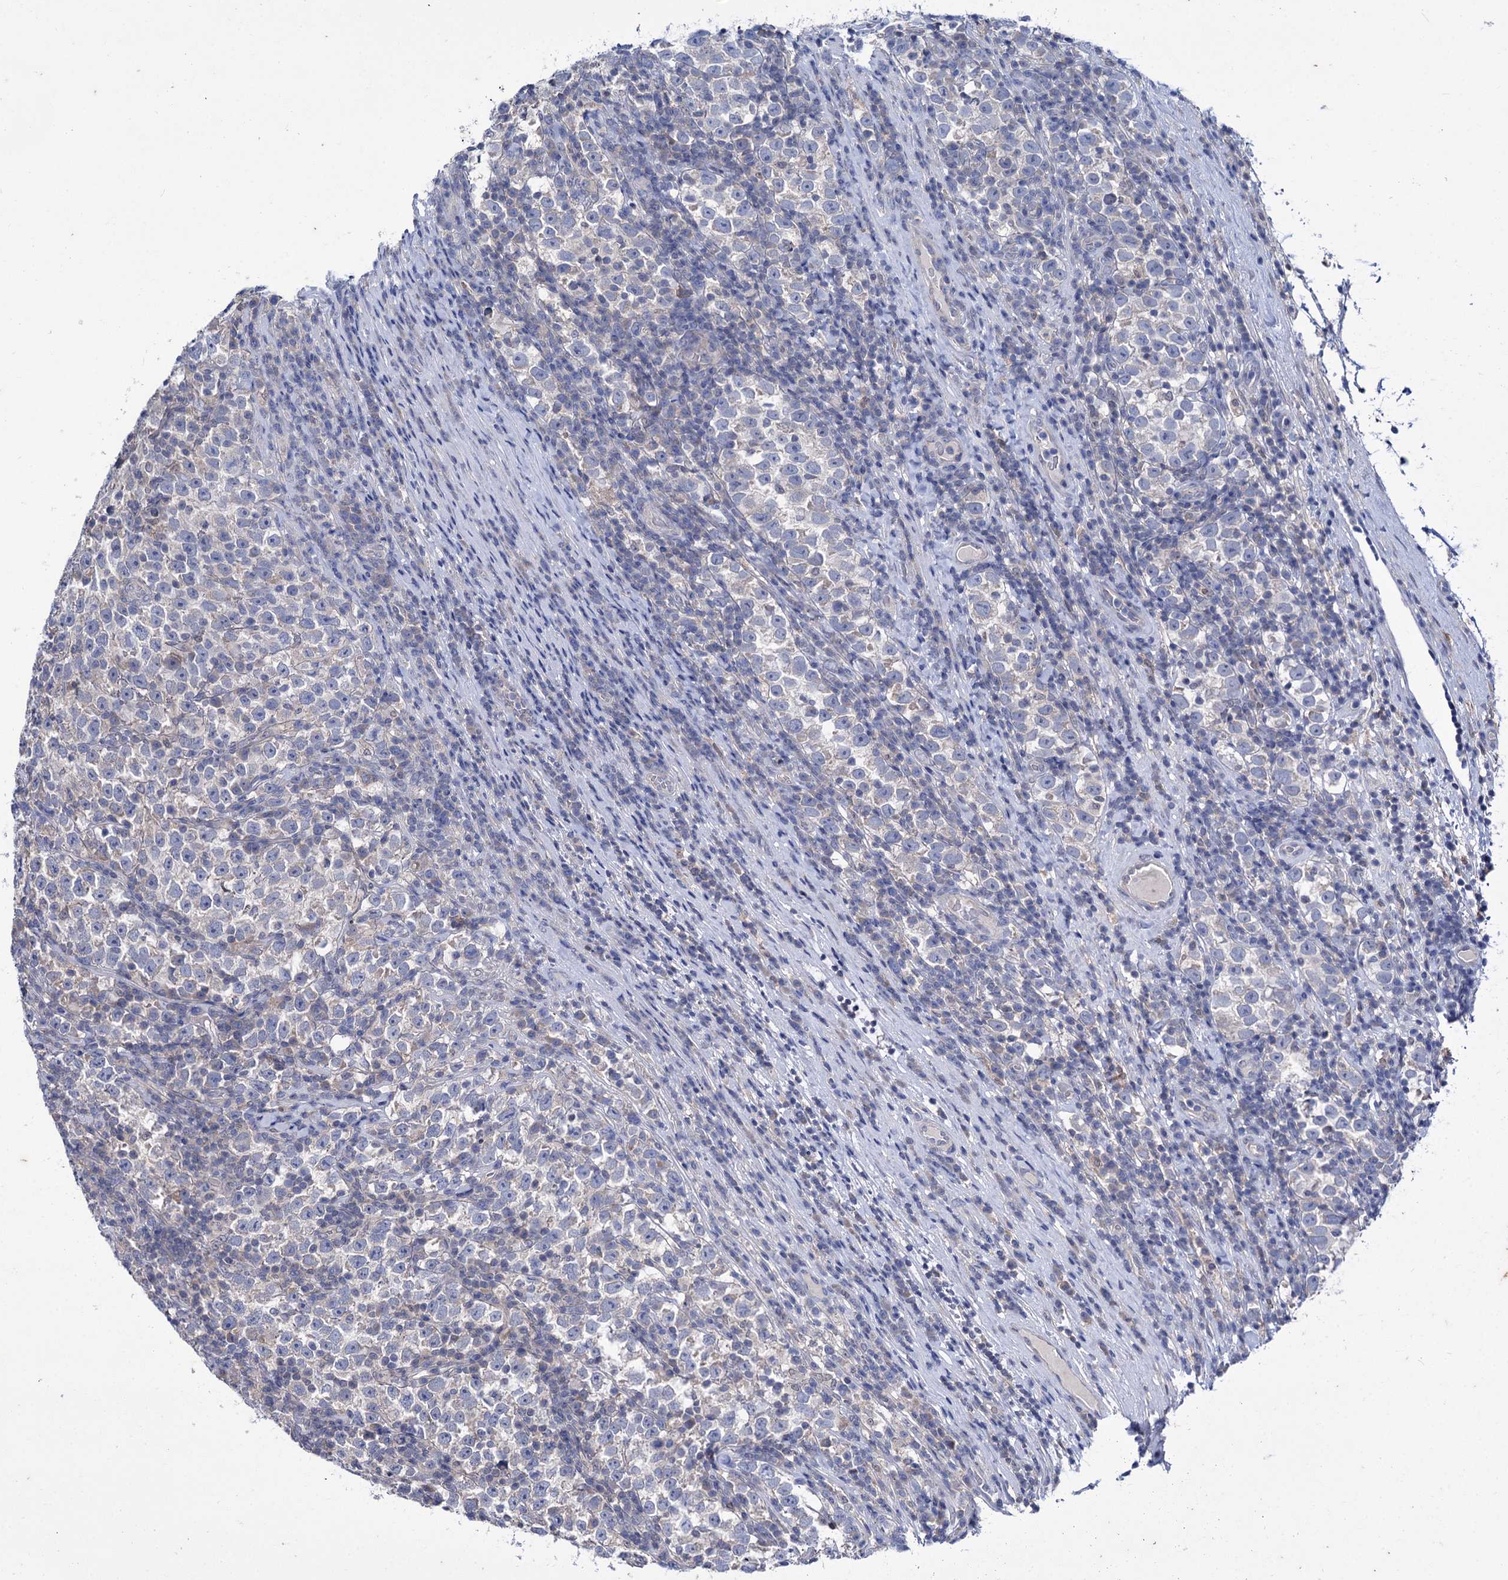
{"staining": {"intensity": "negative", "quantity": "none", "location": "none"}, "tissue": "testis cancer", "cell_type": "Tumor cells", "image_type": "cancer", "snomed": [{"axis": "morphology", "description": "Normal tissue, NOS"}, {"axis": "morphology", "description": "Seminoma, NOS"}, {"axis": "topography", "description": "Testis"}], "caption": "Immunohistochemistry (IHC) photomicrograph of neoplastic tissue: human seminoma (testis) stained with DAB (3,3'-diaminobenzidine) reveals no significant protein expression in tumor cells.", "gene": "MID1IP1", "patient": {"sex": "male", "age": 43}}